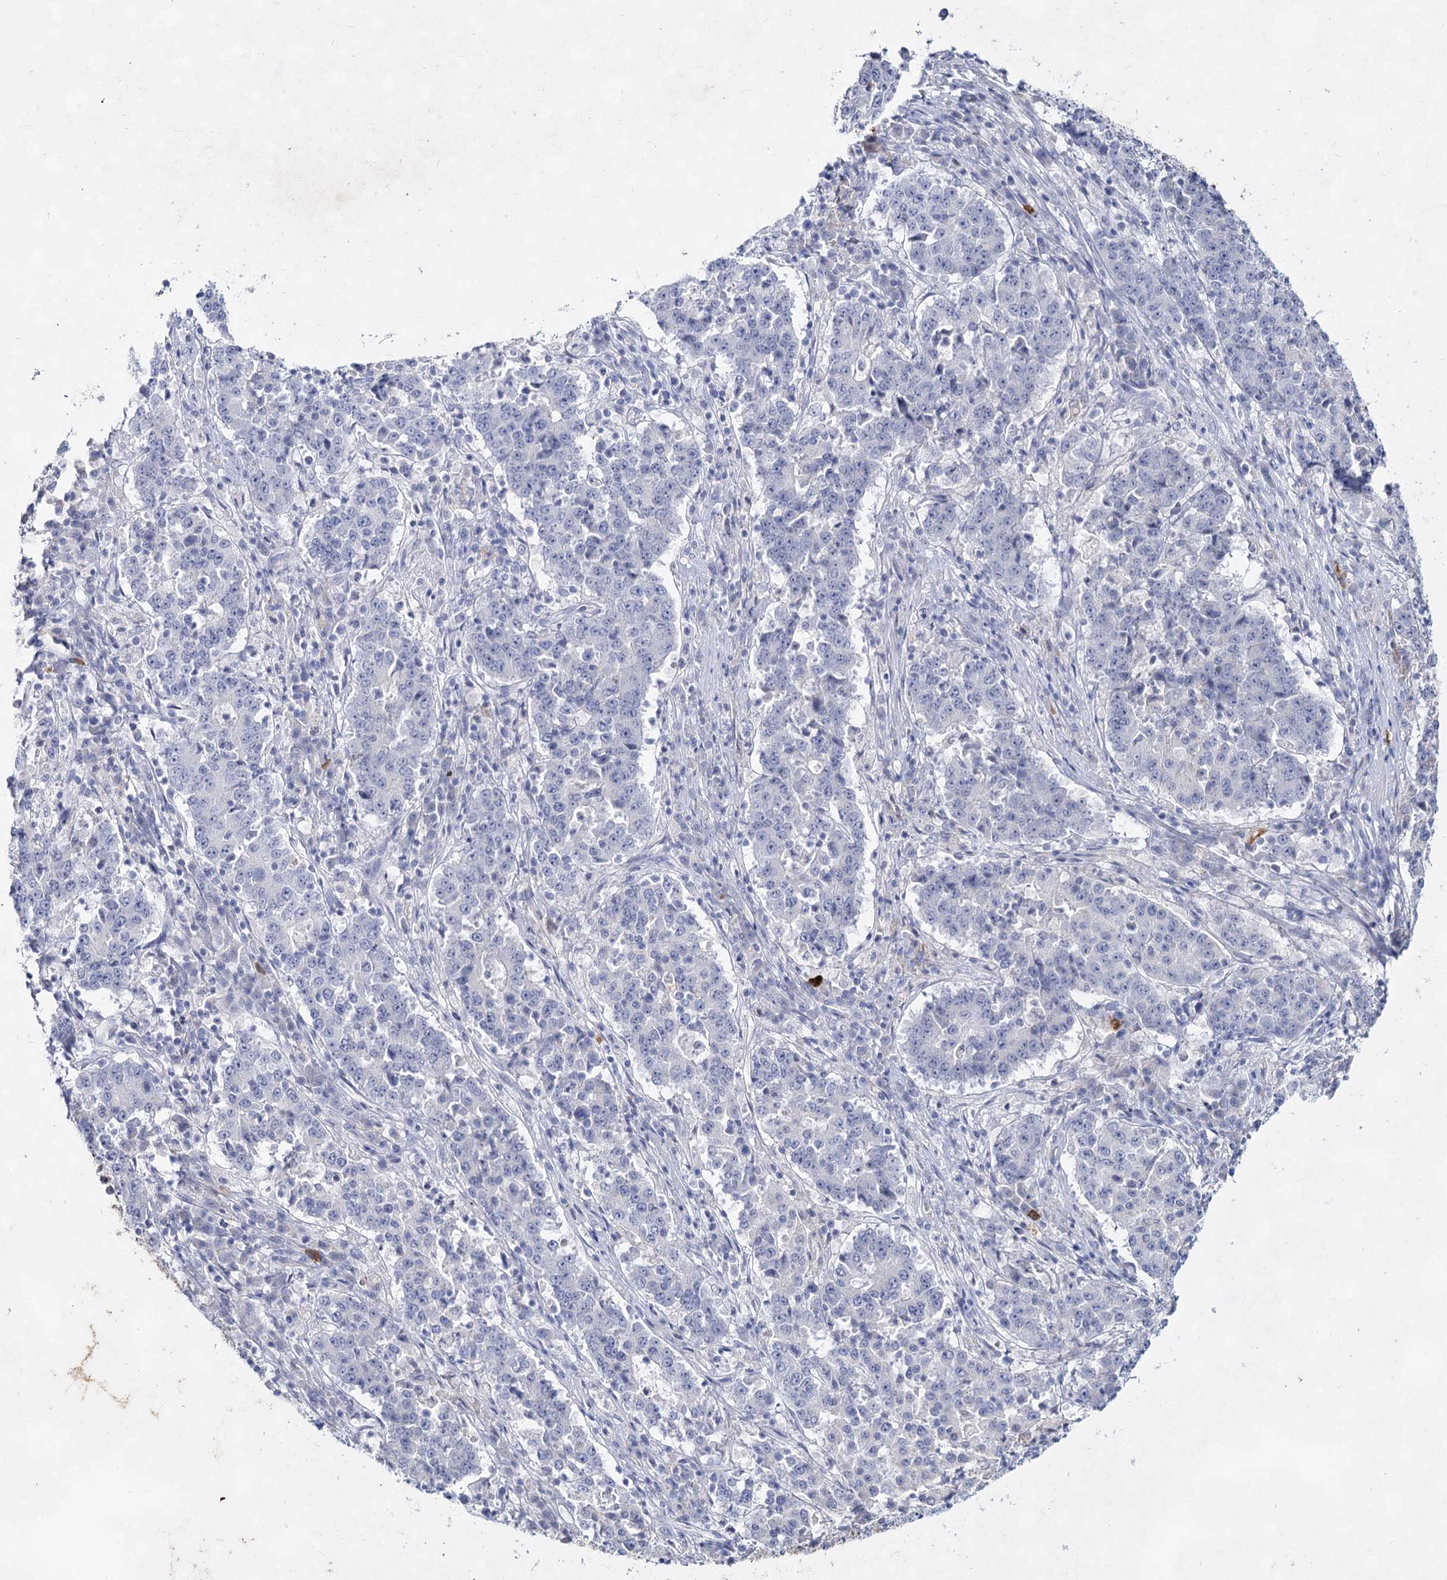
{"staining": {"intensity": "negative", "quantity": "none", "location": "none"}, "tissue": "stomach cancer", "cell_type": "Tumor cells", "image_type": "cancer", "snomed": [{"axis": "morphology", "description": "Adenocarcinoma, NOS"}, {"axis": "topography", "description": "Stomach"}], "caption": "Immunohistochemistry (IHC) micrograph of human stomach cancer (adenocarcinoma) stained for a protein (brown), which reveals no staining in tumor cells.", "gene": "CCDC73", "patient": {"sex": "male", "age": 59}}